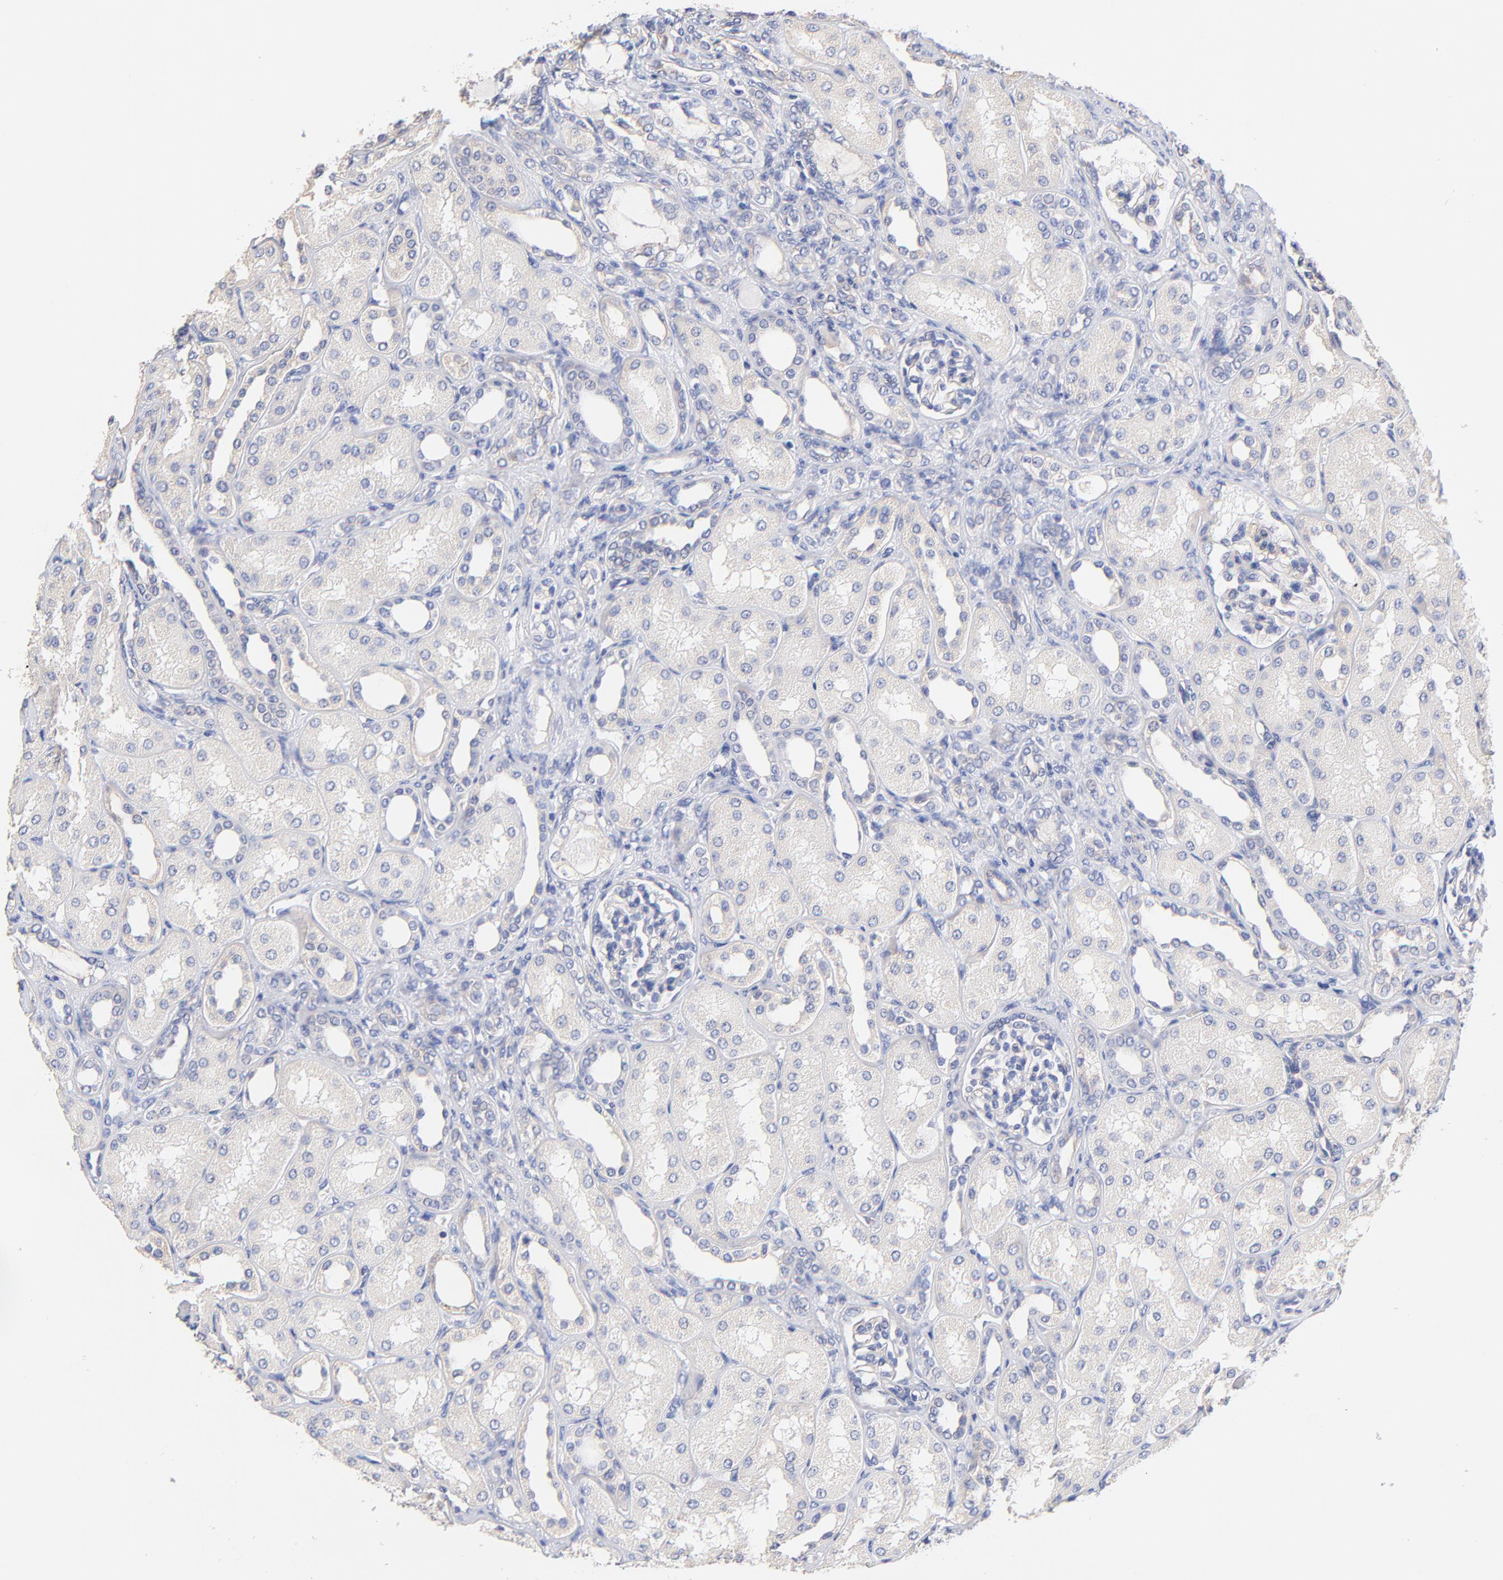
{"staining": {"intensity": "weak", "quantity": ">75%", "location": "cytoplasmic/membranous"}, "tissue": "kidney", "cell_type": "Cells in glomeruli", "image_type": "normal", "snomed": [{"axis": "morphology", "description": "Normal tissue, NOS"}, {"axis": "topography", "description": "Kidney"}], "caption": "Cells in glomeruli reveal low levels of weak cytoplasmic/membranous positivity in about >75% of cells in benign kidney. (DAB (3,3'-diaminobenzidine) = brown stain, brightfield microscopy at high magnification).", "gene": "TNFRSF13C", "patient": {"sex": "male", "age": 7}}